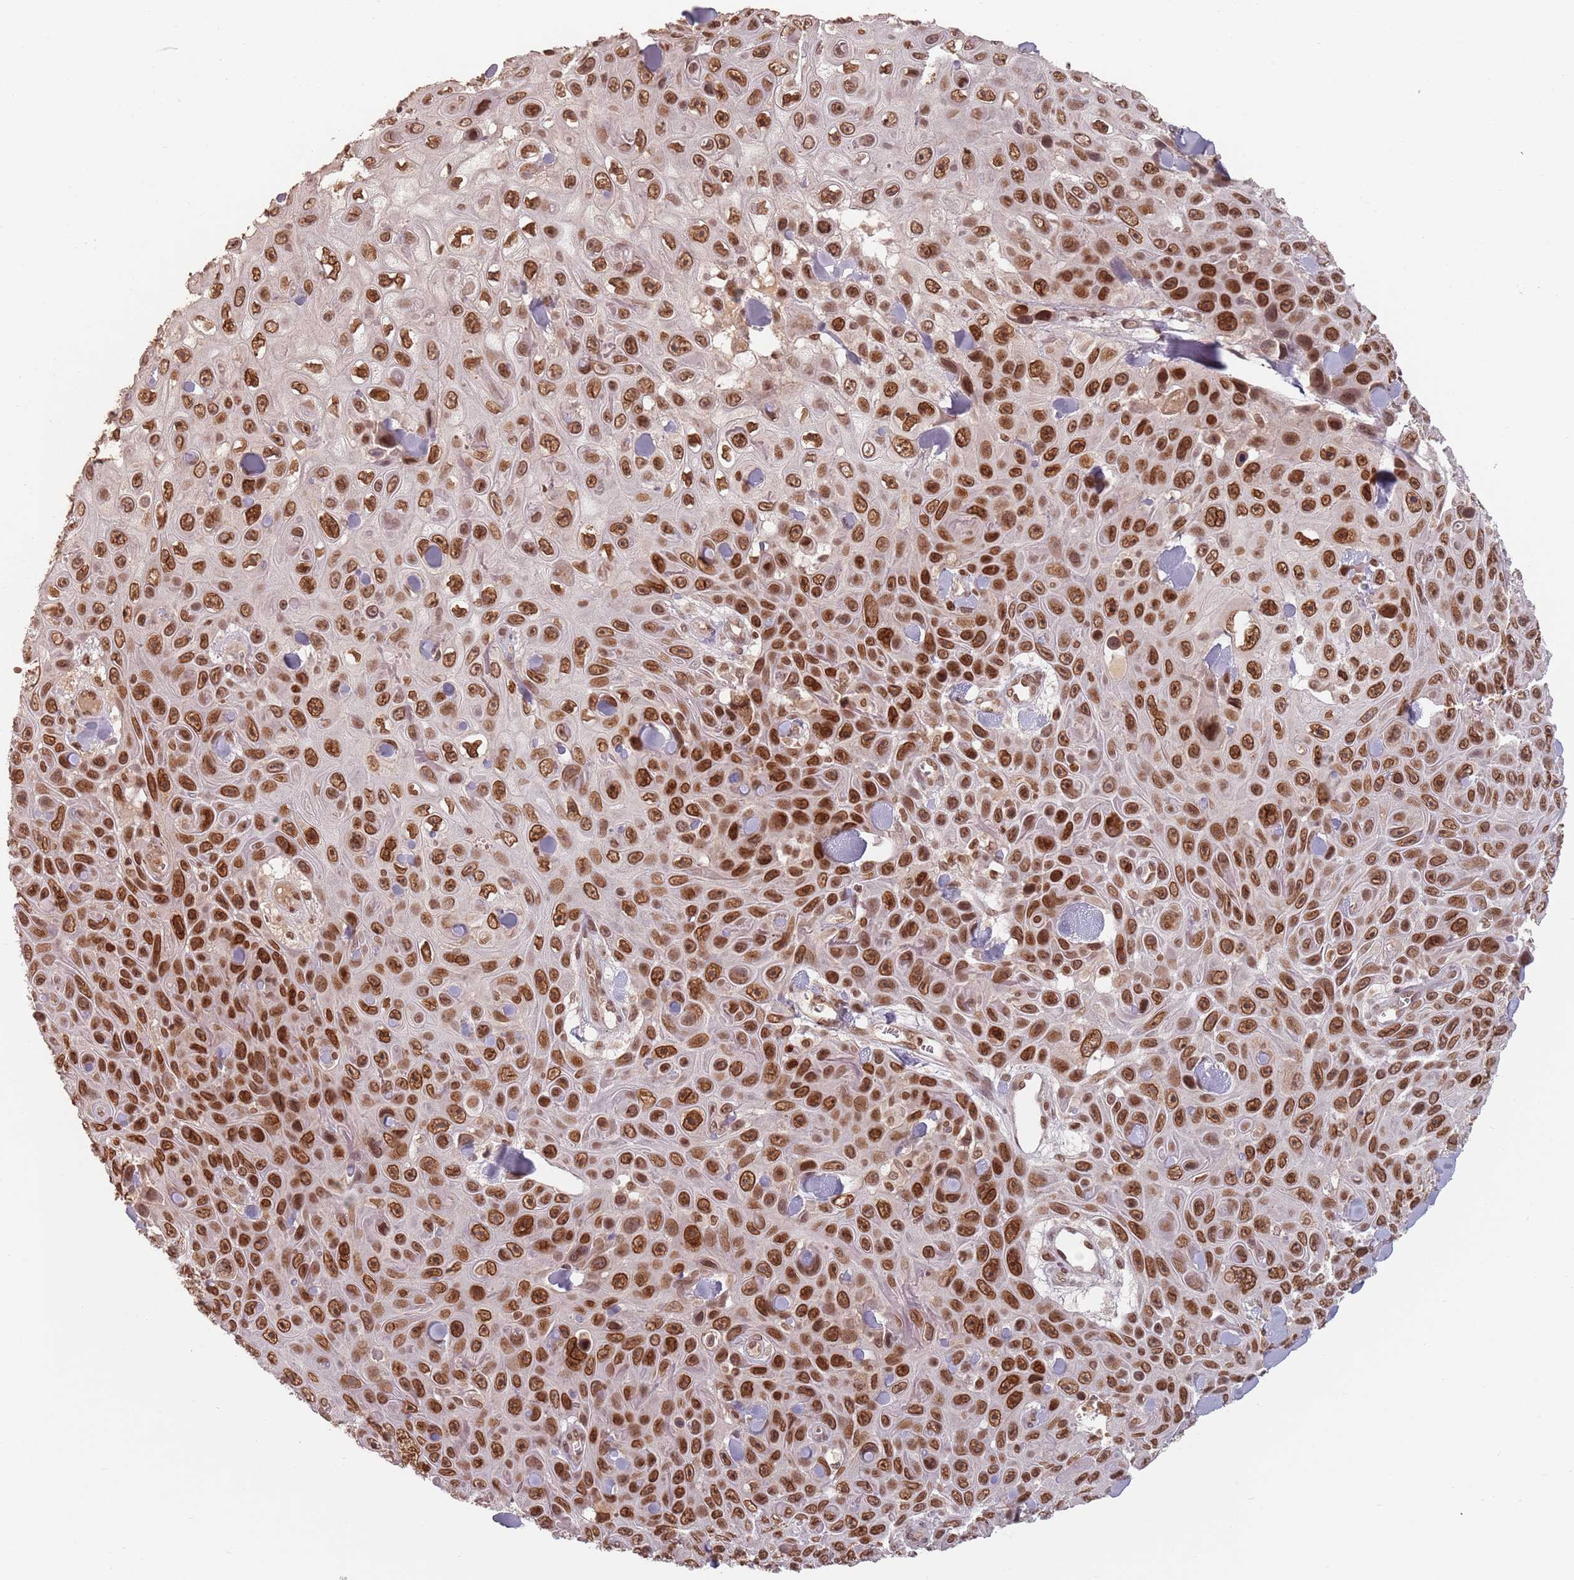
{"staining": {"intensity": "strong", "quantity": ">75%", "location": "nuclear"}, "tissue": "skin cancer", "cell_type": "Tumor cells", "image_type": "cancer", "snomed": [{"axis": "morphology", "description": "Squamous cell carcinoma, NOS"}, {"axis": "topography", "description": "Skin"}], "caption": "The image demonstrates staining of skin cancer (squamous cell carcinoma), revealing strong nuclear protein expression (brown color) within tumor cells.", "gene": "NUP50", "patient": {"sex": "male", "age": 82}}